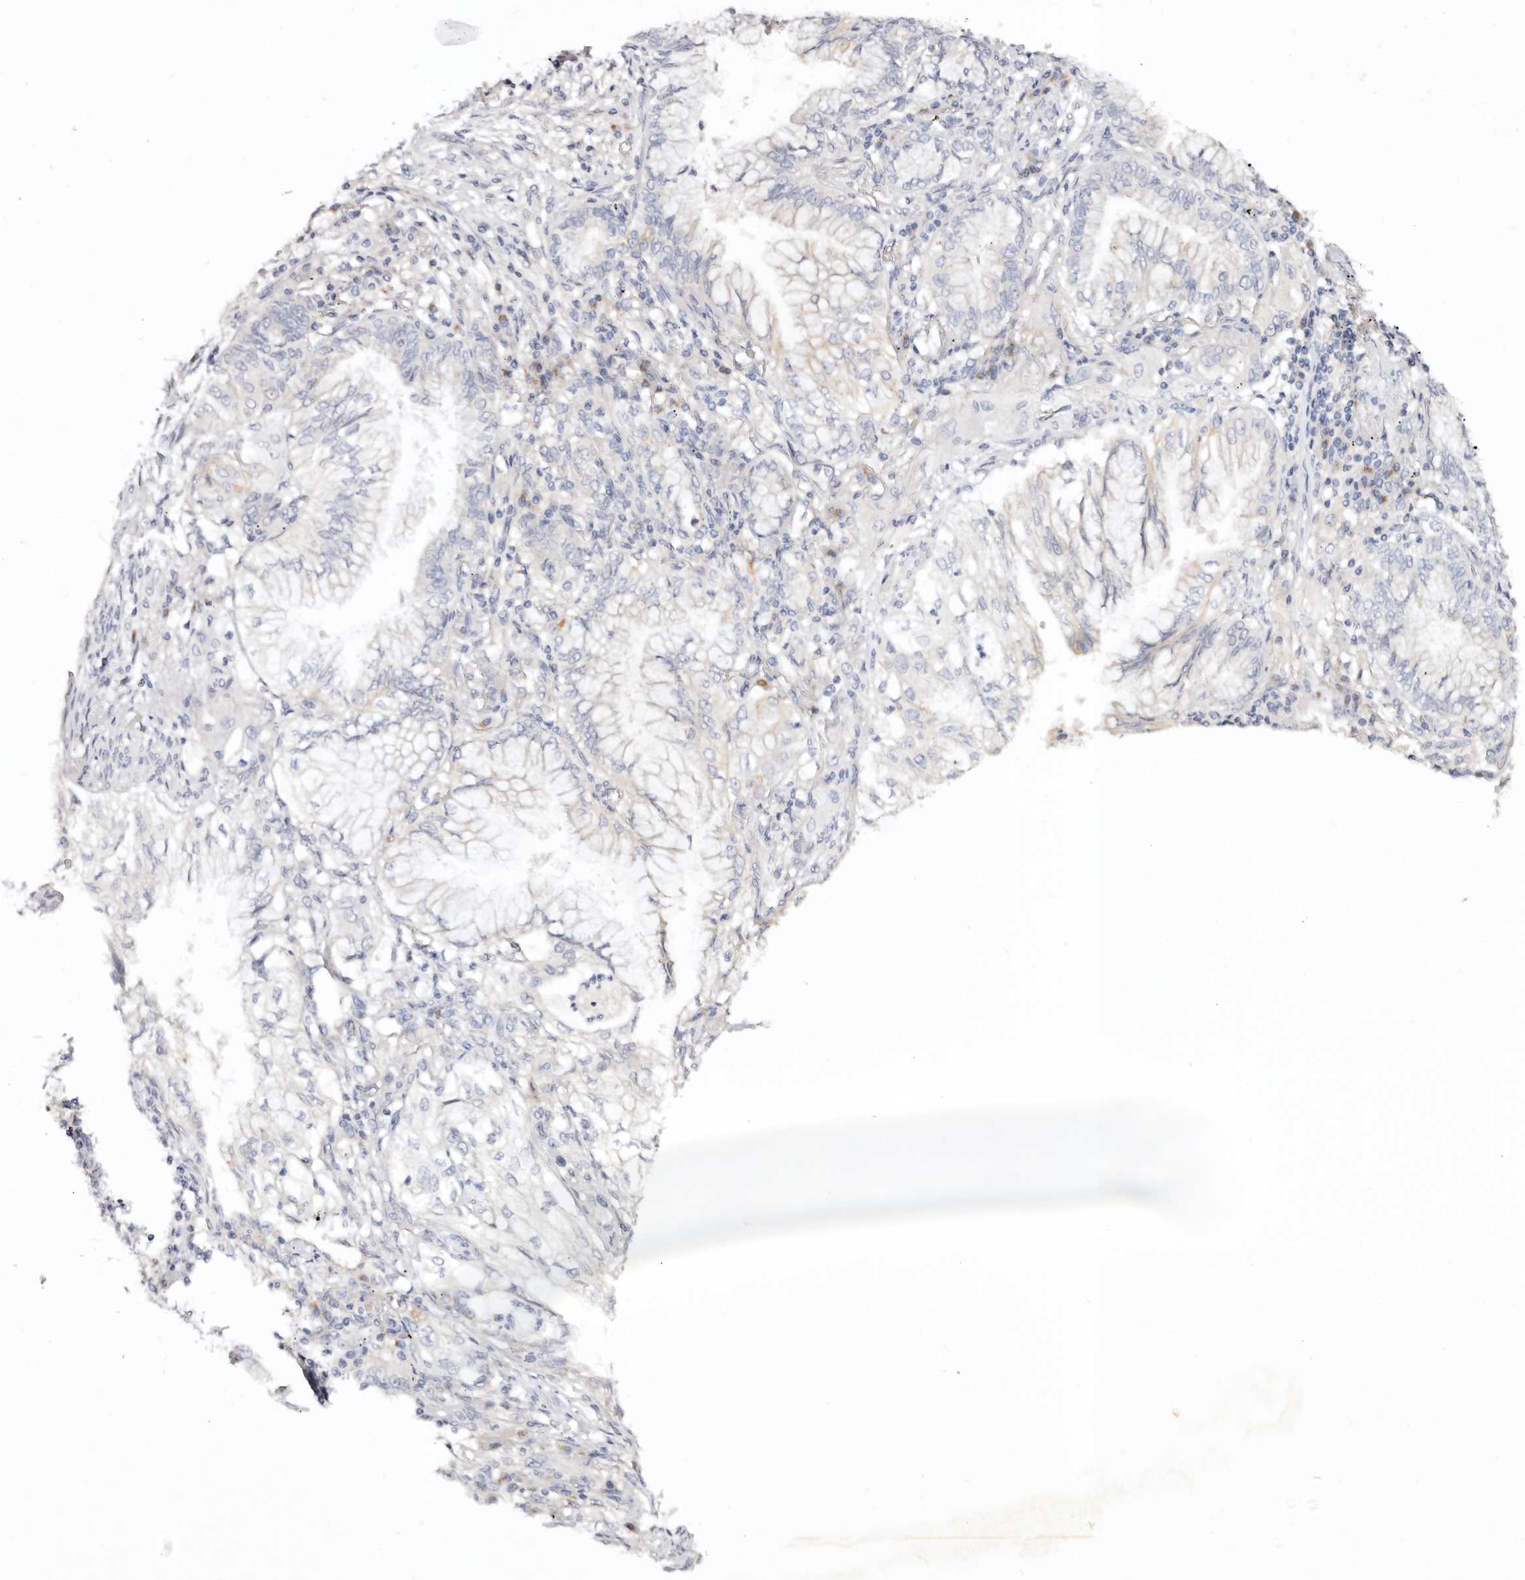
{"staining": {"intensity": "negative", "quantity": "none", "location": "none"}, "tissue": "lung cancer", "cell_type": "Tumor cells", "image_type": "cancer", "snomed": [{"axis": "morphology", "description": "Adenocarcinoma, NOS"}, {"axis": "topography", "description": "Lung"}], "caption": "Protein analysis of lung adenocarcinoma shows no significant staining in tumor cells.", "gene": "DNASE1", "patient": {"sex": "female", "age": 70}}